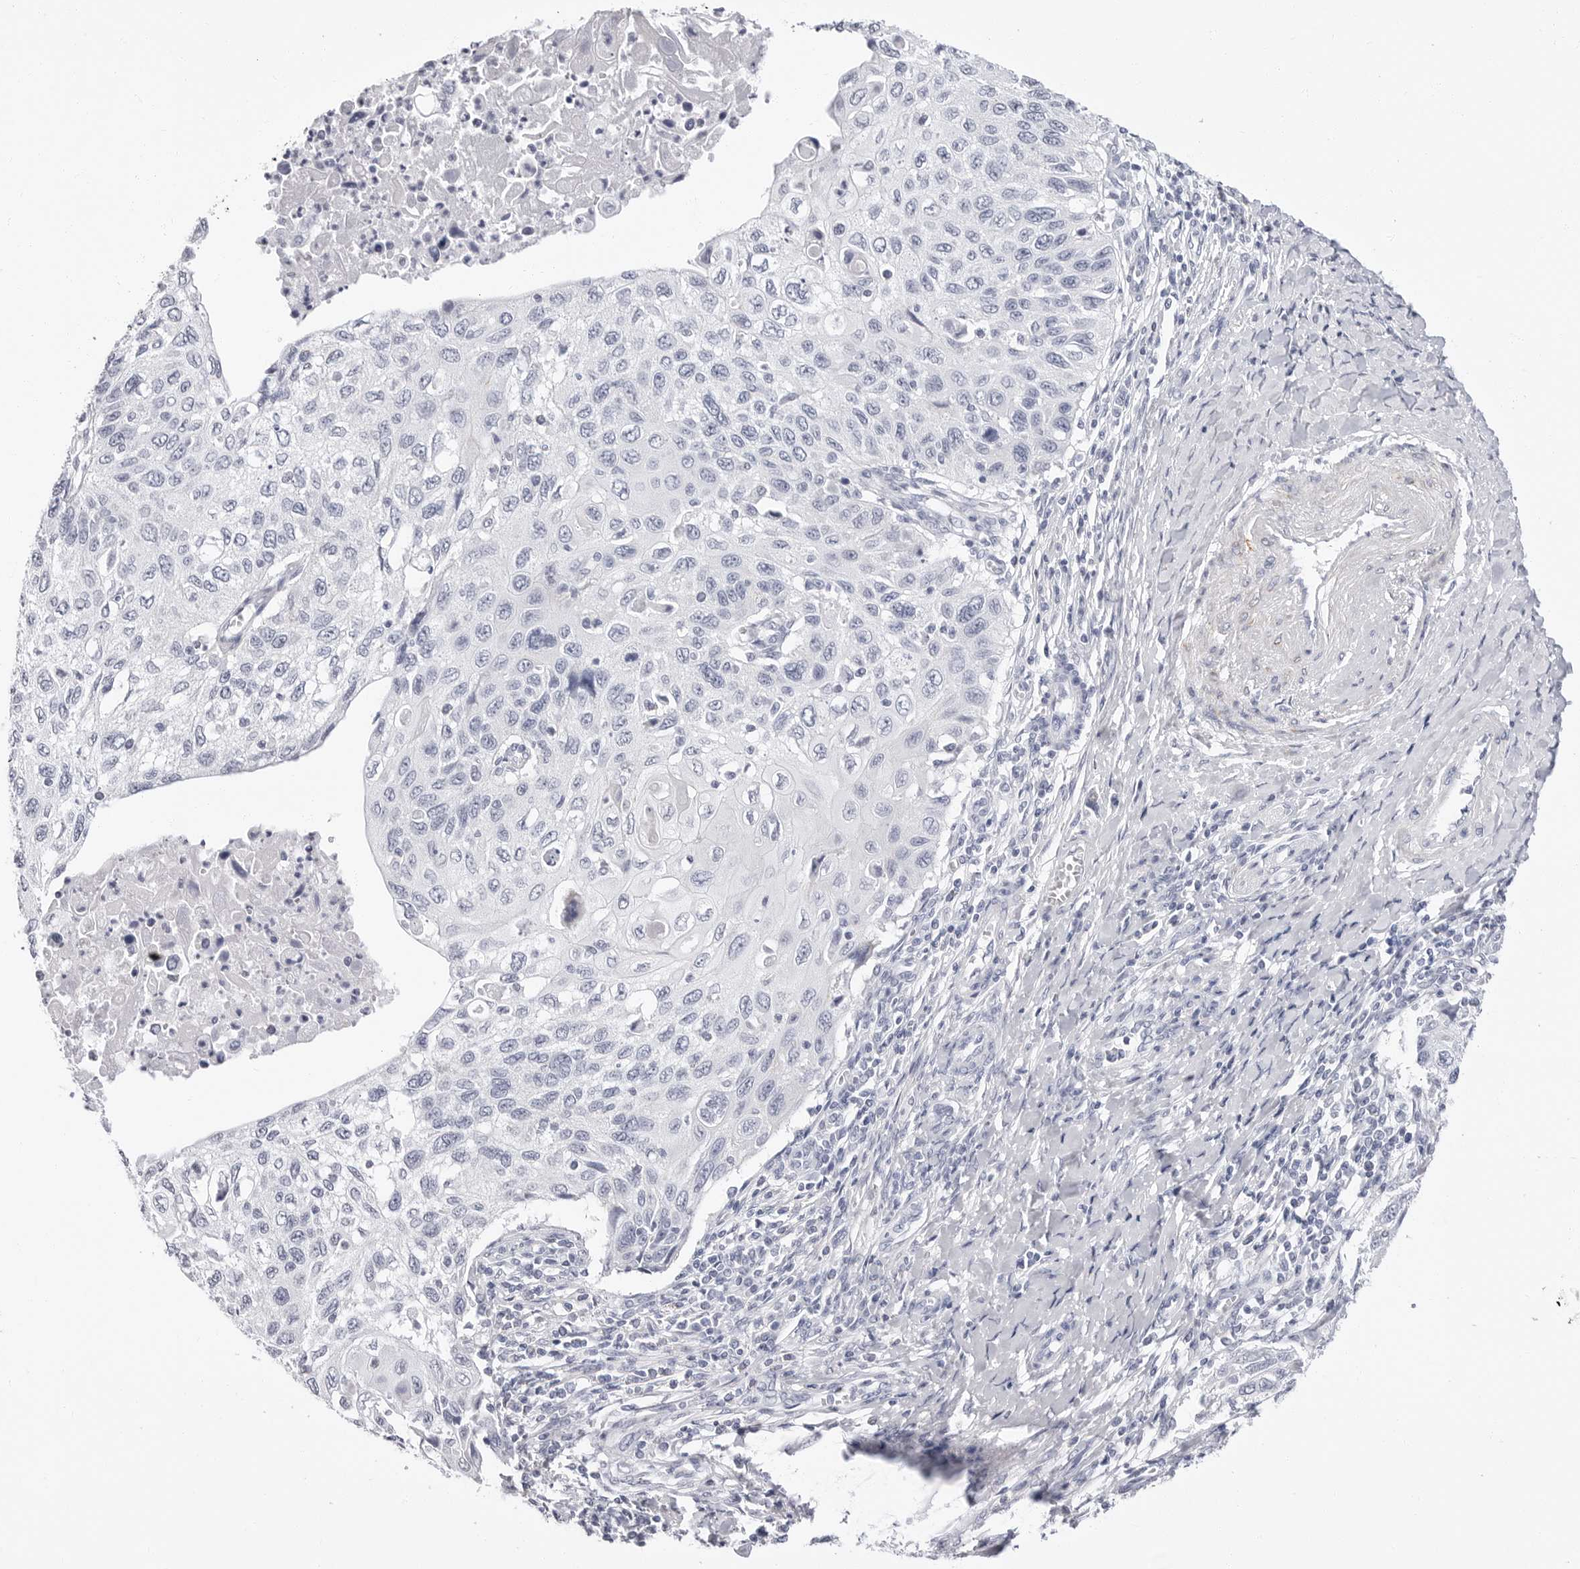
{"staining": {"intensity": "negative", "quantity": "none", "location": "none"}, "tissue": "cervical cancer", "cell_type": "Tumor cells", "image_type": "cancer", "snomed": [{"axis": "morphology", "description": "Squamous cell carcinoma, NOS"}, {"axis": "topography", "description": "Cervix"}], "caption": "Squamous cell carcinoma (cervical) was stained to show a protein in brown. There is no significant expression in tumor cells.", "gene": "ERICH3", "patient": {"sex": "female", "age": 70}}